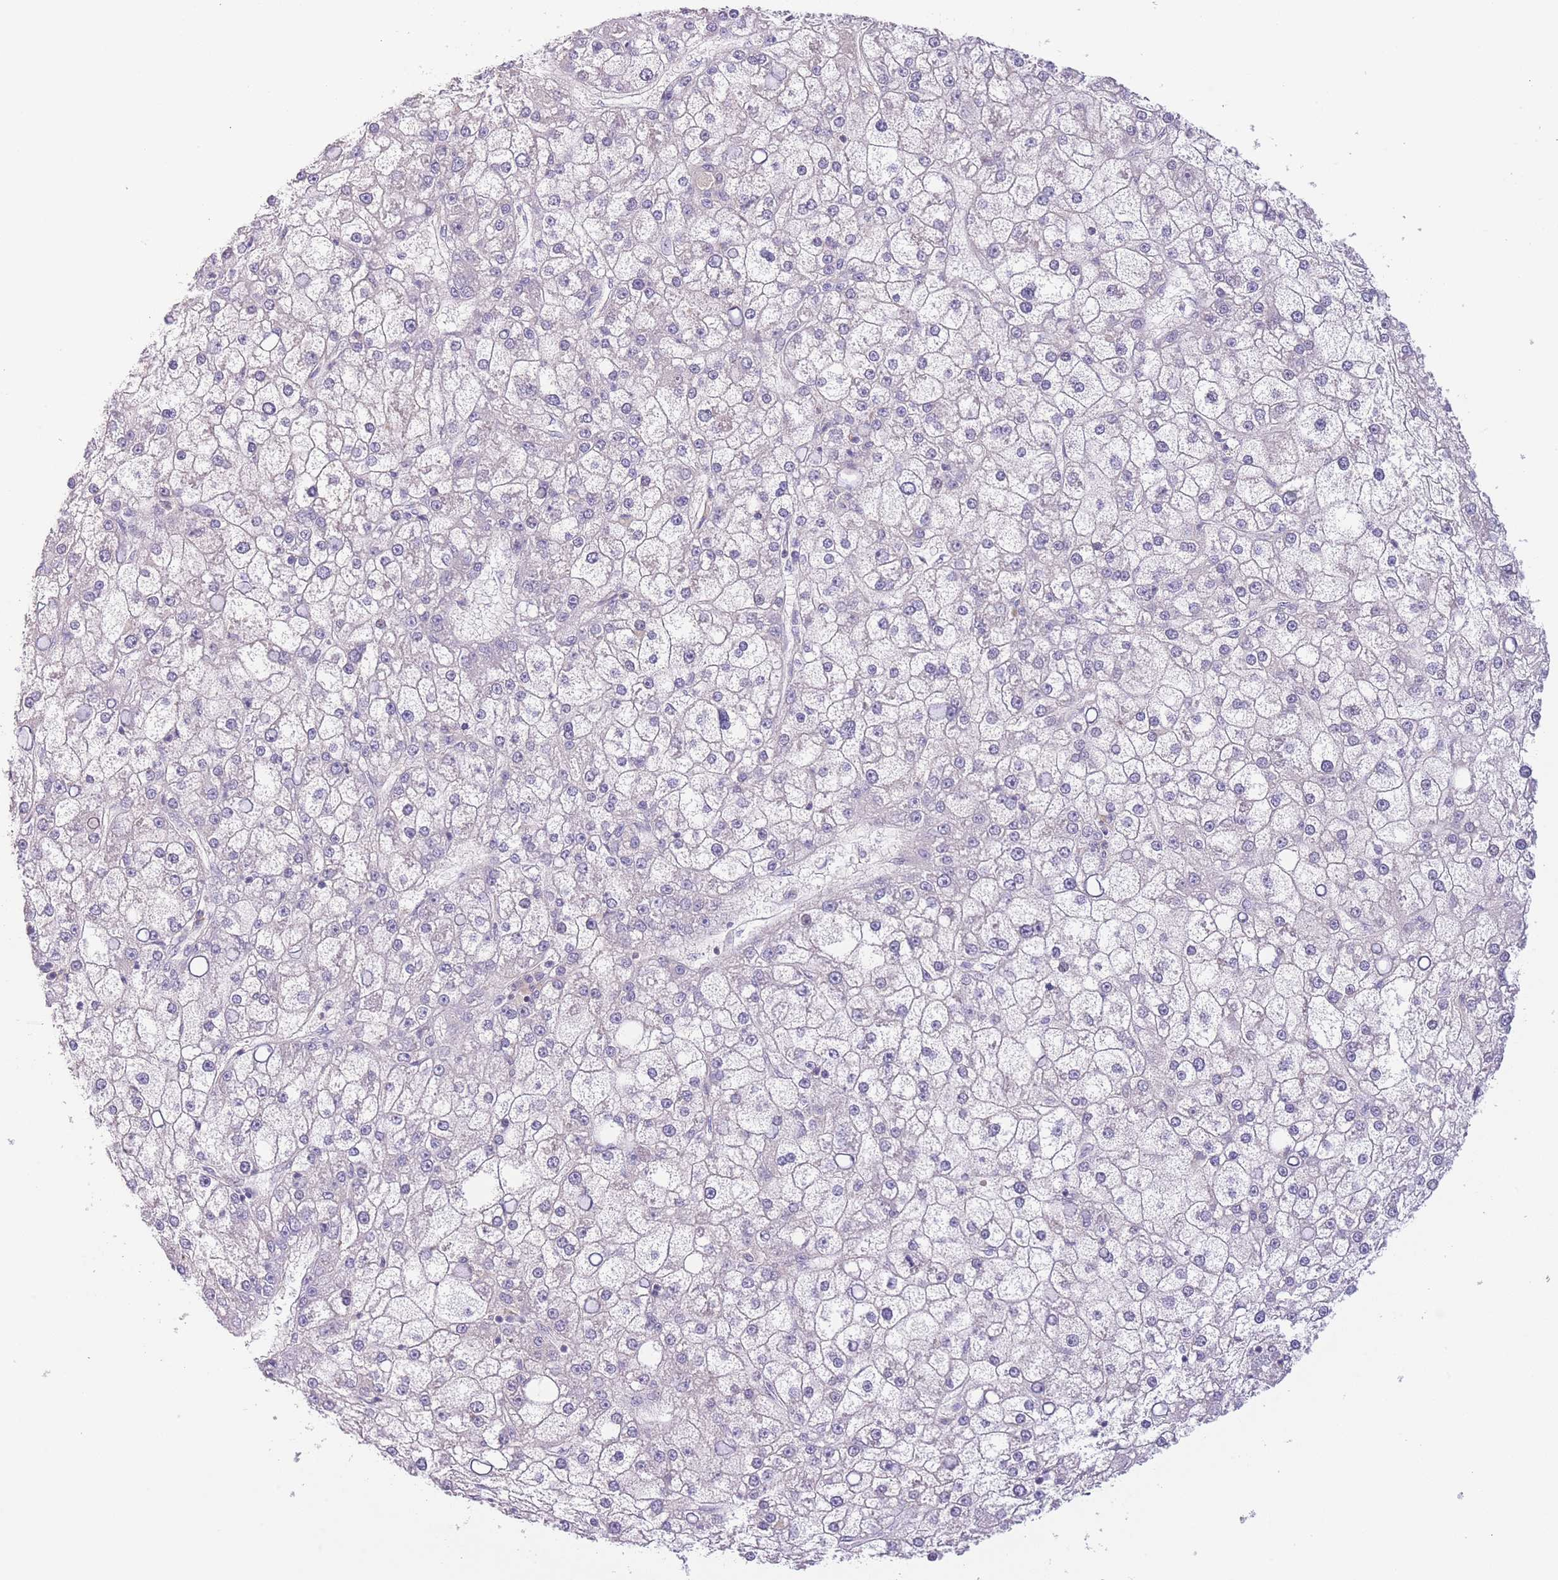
{"staining": {"intensity": "negative", "quantity": "none", "location": "none"}, "tissue": "liver cancer", "cell_type": "Tumor cells", "image_type": "cancer", "snomed": [{"axis": "morphology", "description": "Carcinoma, Hepatocellular, NOS"}, {"axis": "topography", "description": "Liver"}], "caption": "Protein analysis of liver cancer (hepatocellular carcinoma) demonstrates no significant expression in tumor cells.", "gene": "C9orf152", "patient": {"sex": "male", "age": 67}}